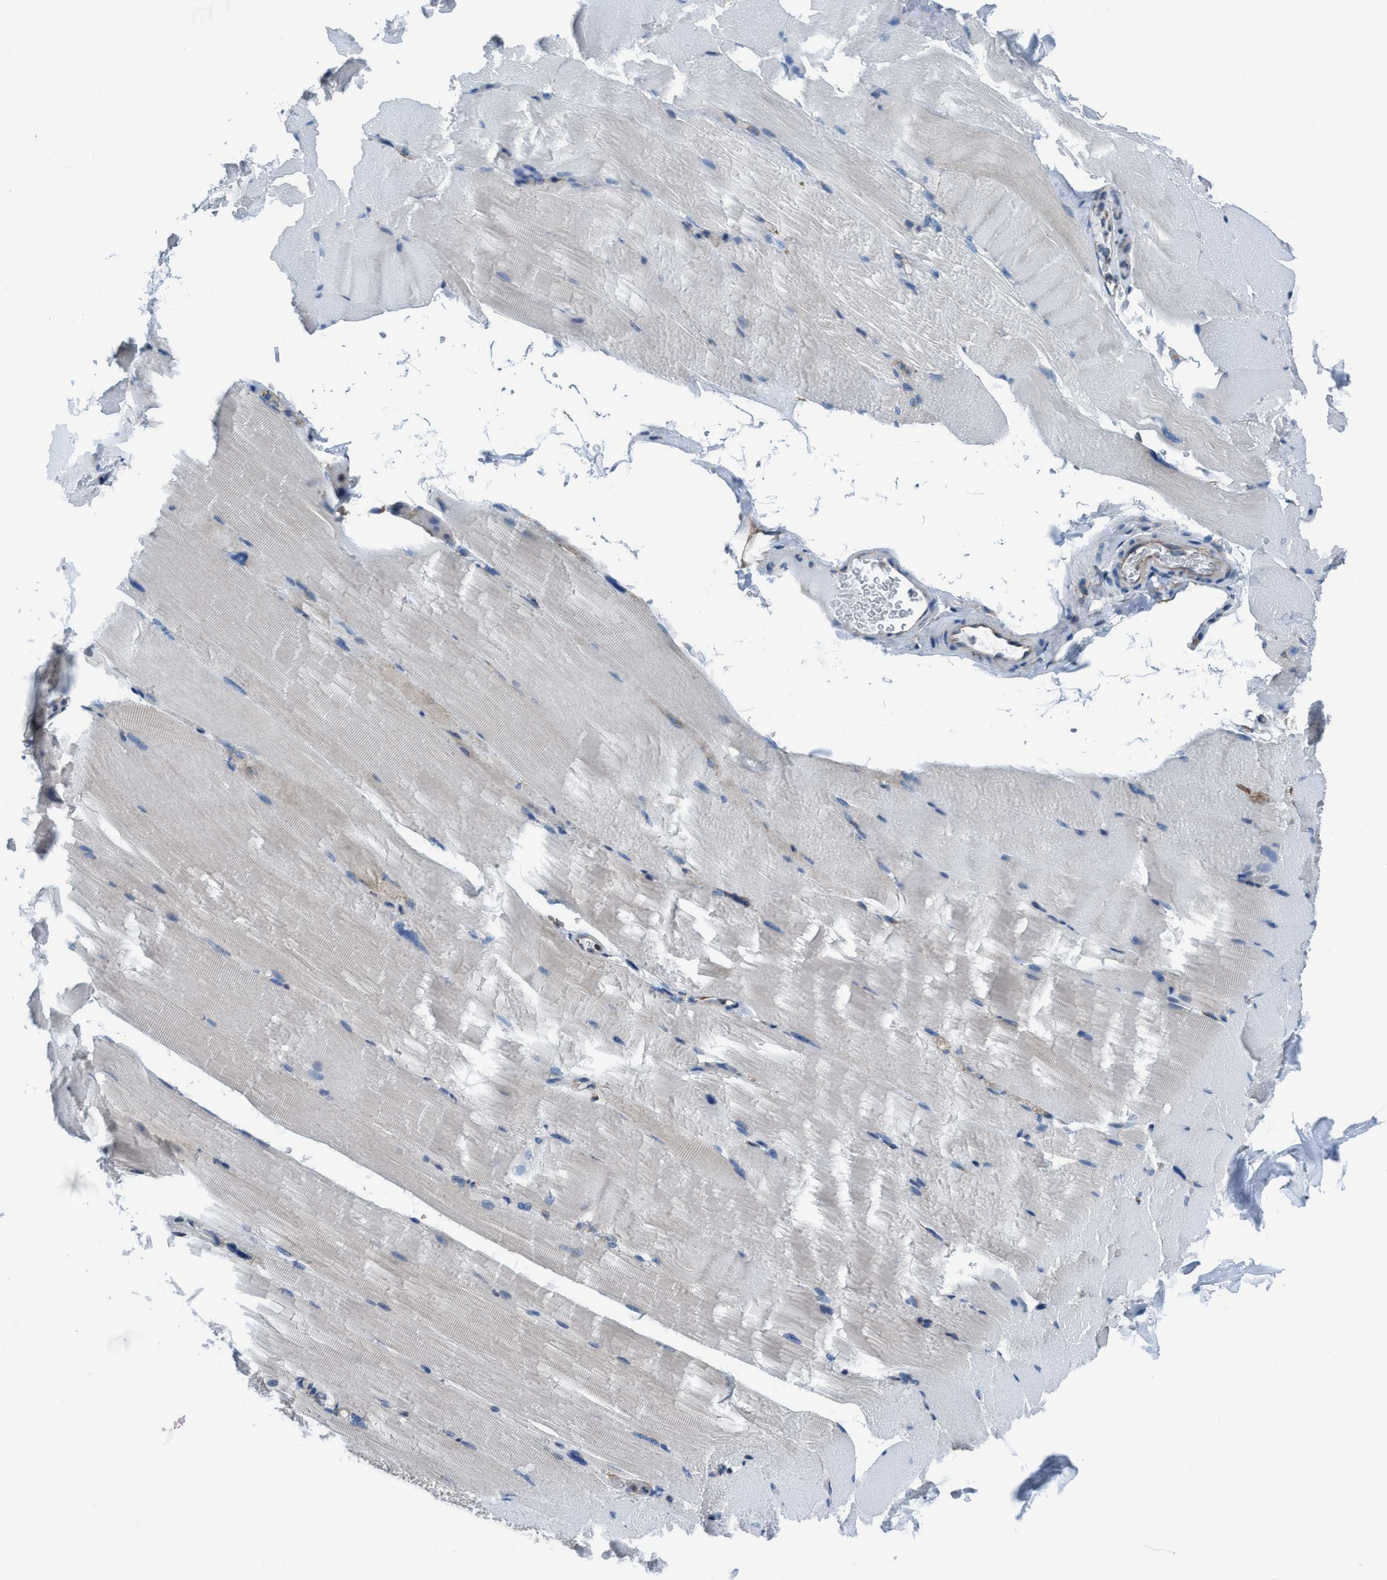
{"staining": {"intensity": "negative", "quantity": "none", "location": "none"}, "tissue": "skeletal muscle", "cell_type": "Myocytes", "image_type": "normal", "snomed": [{"axis": "morphology", "description": "Normal tissue, NOS"}, {"axis": "topography", "description": "Skeletal muscle"}, {"axis": "topography", "description": "Parathyroid gland"}], "caption": "IHC photomicrograph of unremarkable skeletal muscle stained for a protein (brown), which exhibits no staining in myocytes.", "gene": "NMT1", "patient": {"sex": "female", "age": 37}}